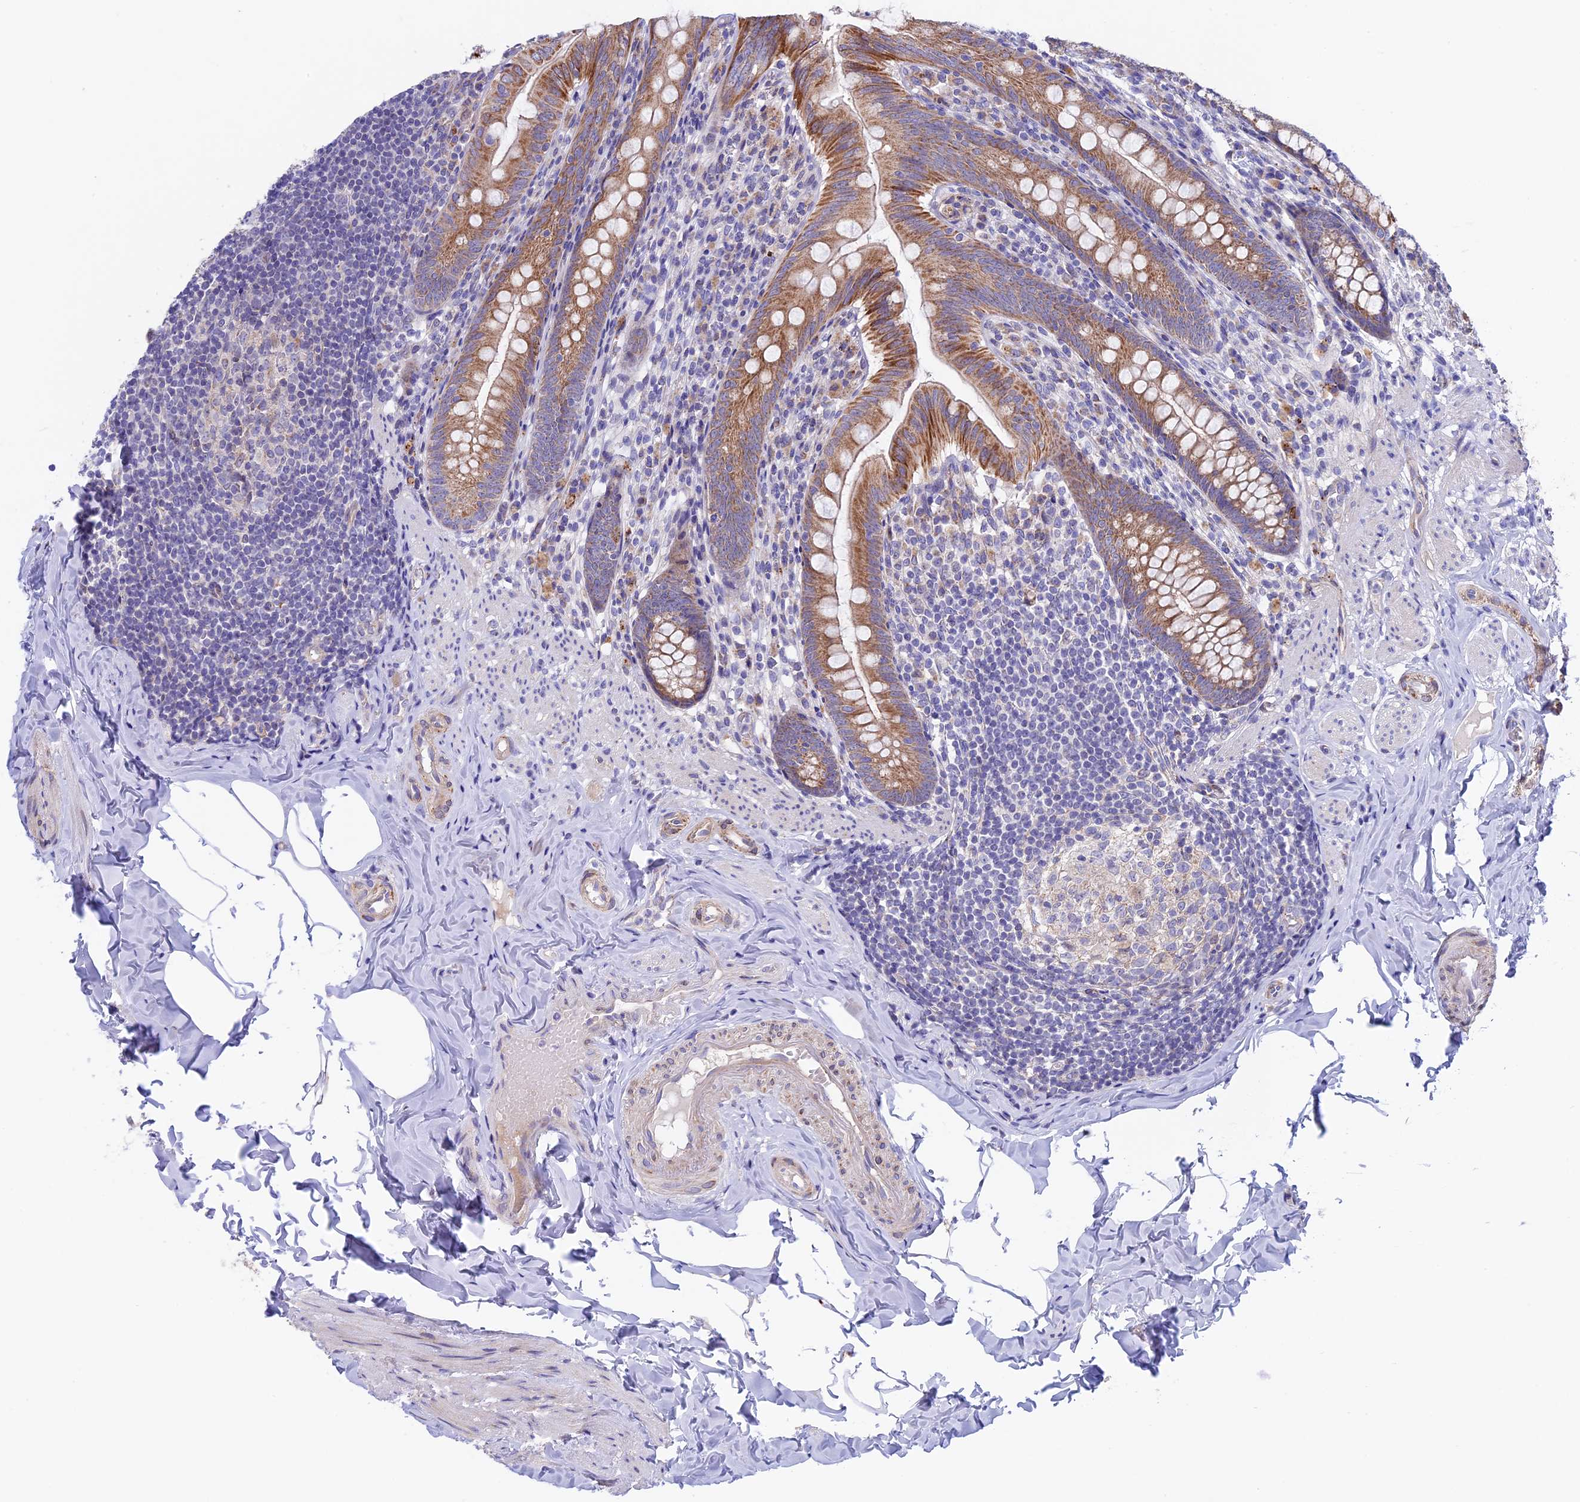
{"staining": {"intensity": "moderate", "quantity": ">75%", "location": "cytoplasmic/membranous"}, "tissue": "appendix", "cell_type": "Glandular cells", "image_type": "normal", "snomed": [{"axis": "morphology", "description": "Normal tissue, NOS"}, {"axis": "topography", "description": "Appendix"}], "caption": "Benign appendix reveals moderate cytoplasmic/membranous expression in approximately >75% of glandular cells, visualized by immunohistochemistry.", "gene": "ETFDH", "patient": {"sex": "male", "age": 55}}